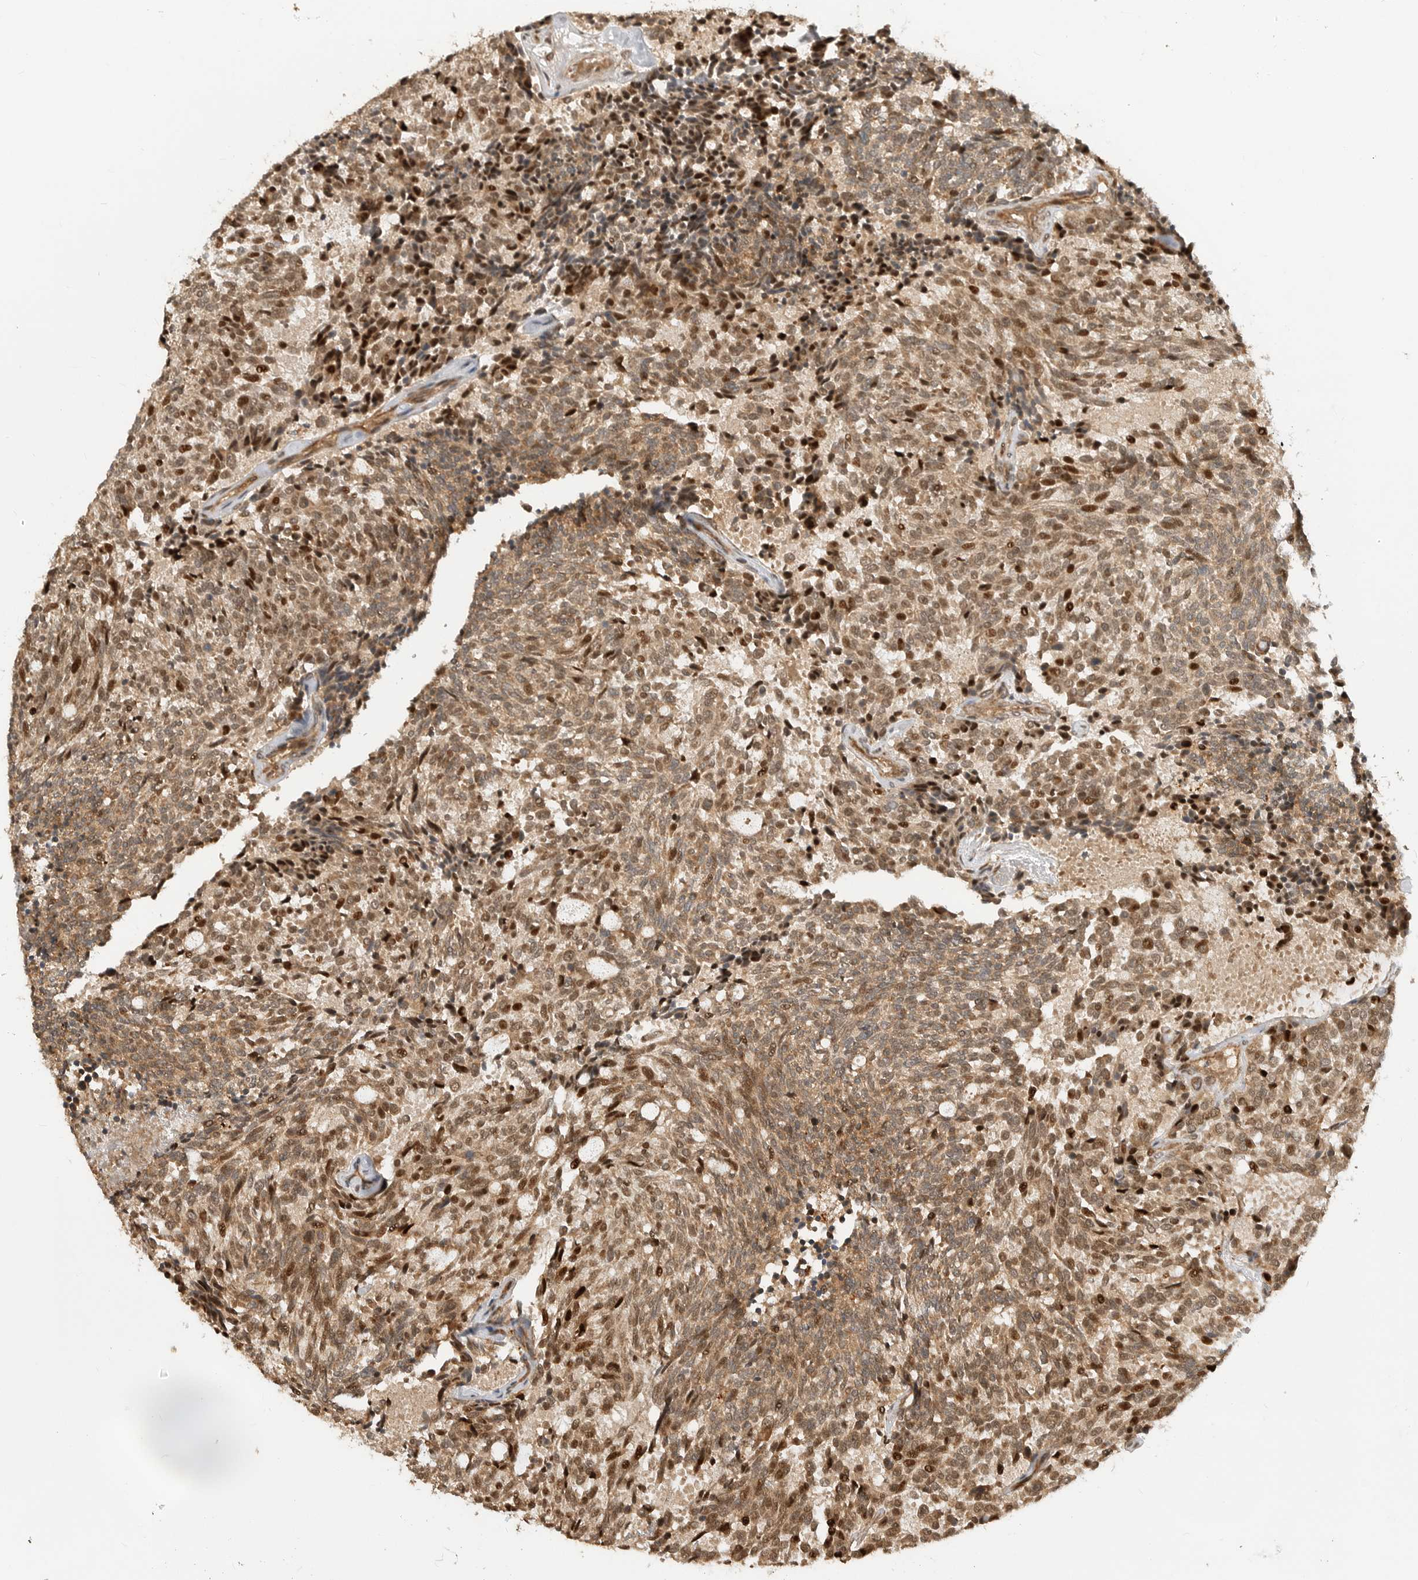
{"staining": {"intensity": "moderate", "quantity": ">75%", "location": "cytoplasmic/membranous,nuclear"}, "tissue": "carcinoid", "cell_type": "Tumor cells", "image_type": "cancer", "snomed": [{"axis": "morphology", "description": "Carcinoid, malignant, NOS"}, {"axis": "topography", "description": "Pancreas"}], "caption": "Tumor cells demonstrate medium levels of moderate cytoplasmic/membranous and nuclear staining in approximately >75% of cells in human carcinoid.", "gene": "ADPRS", "patient": {"sex": "female", "age": 54}}